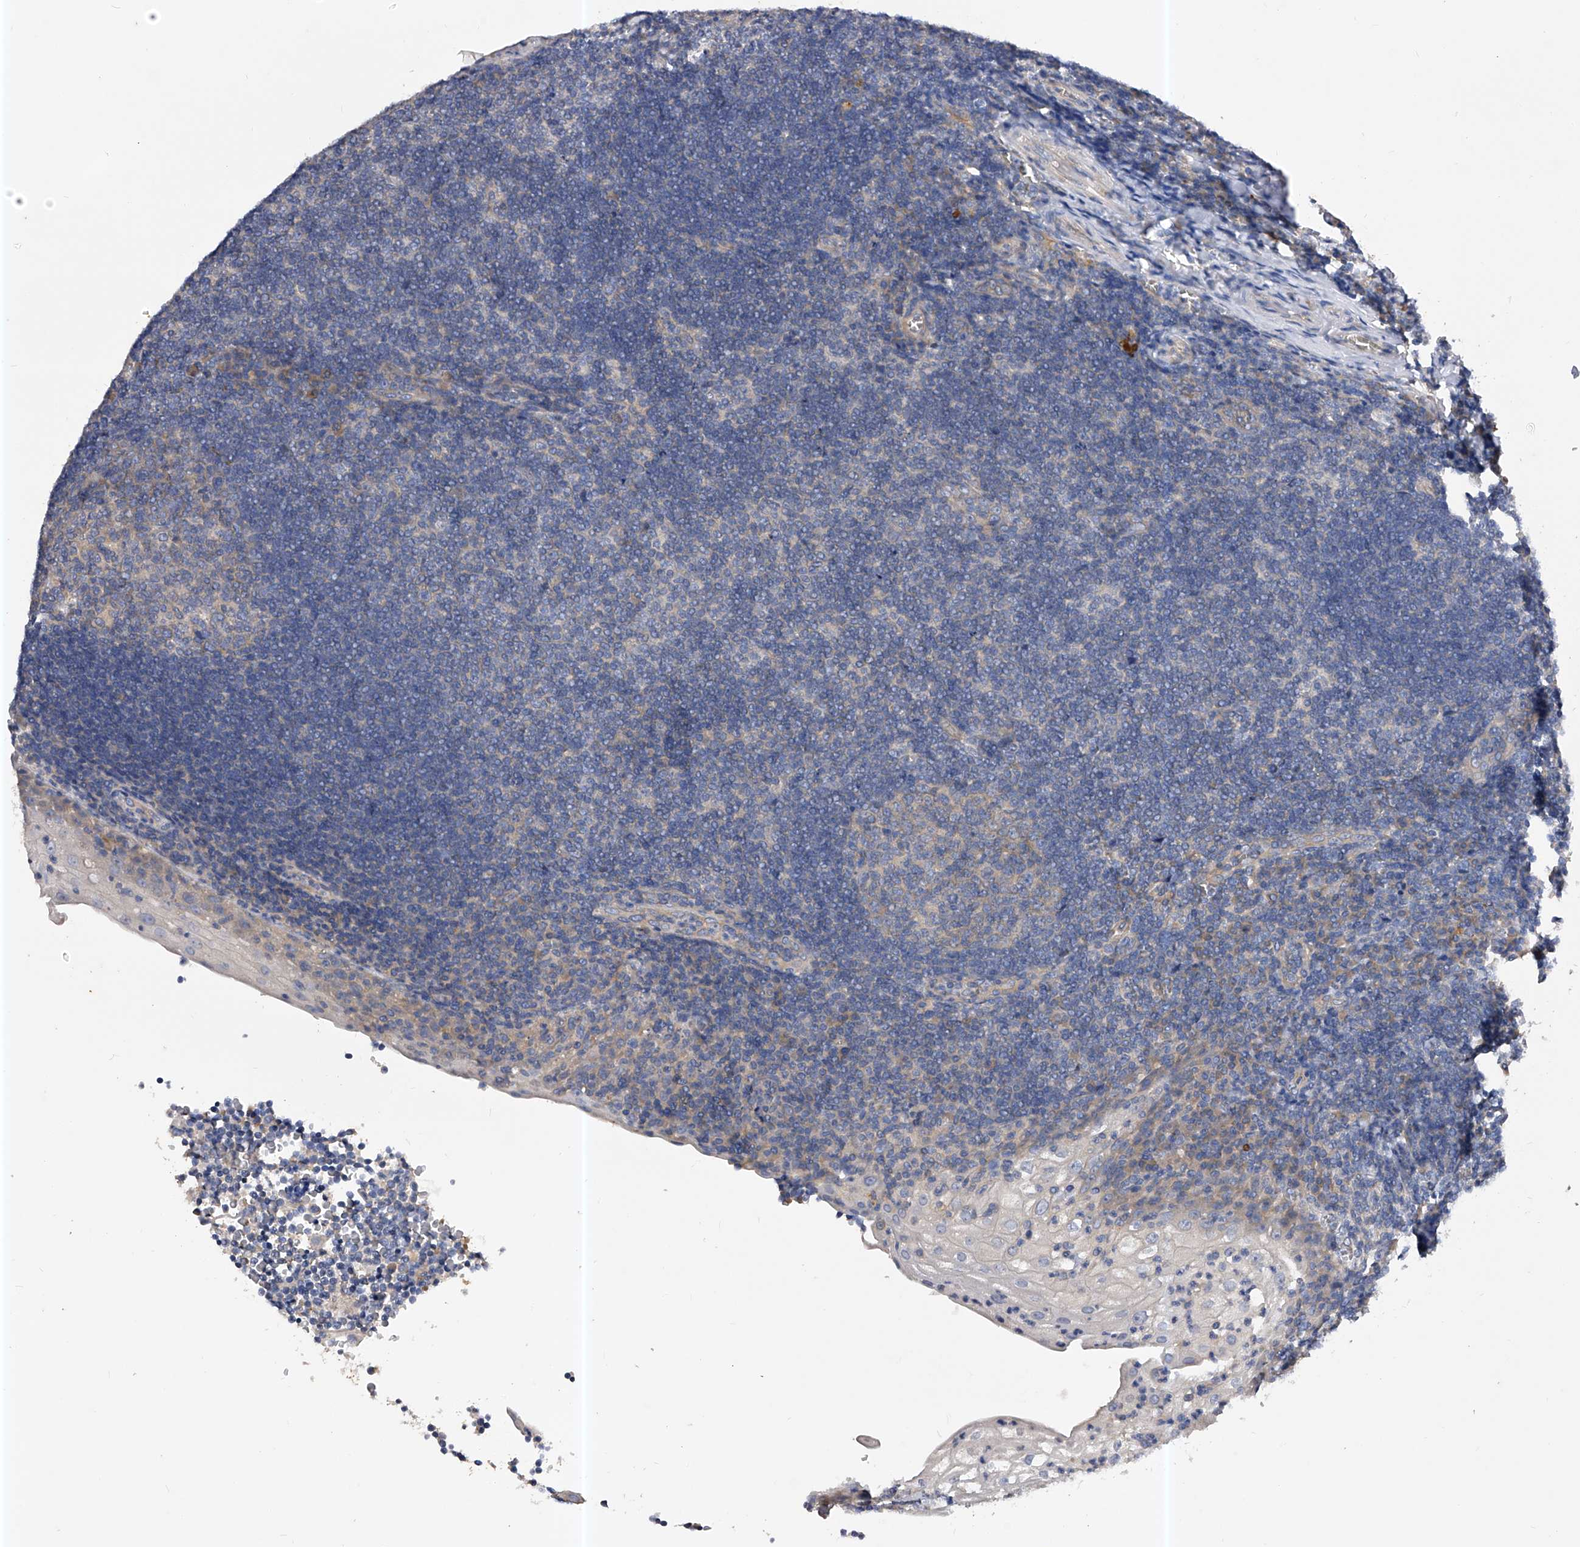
{"staining": {"intensity": "negative", "quantity": "none", "location": "none"}, "tissue": "tonsil", "cell_type": "Germinal center cells", "image_type": "normal", "snomed": [{"axis": "morphology", "description": "Normal tissue, NOS"}, {"axis": "topography", "description": "Tonsil"}], "caption": "The immunohistochemistry (IHC) photomicrograph has no significant positivity in germinal center cells of tonsil. (DAB (3,3'-diaminobenzidine) immunohistochemistry, high magnification).", "gene": "PPP5C", "patient": {"sex": "male", "age": 37}}